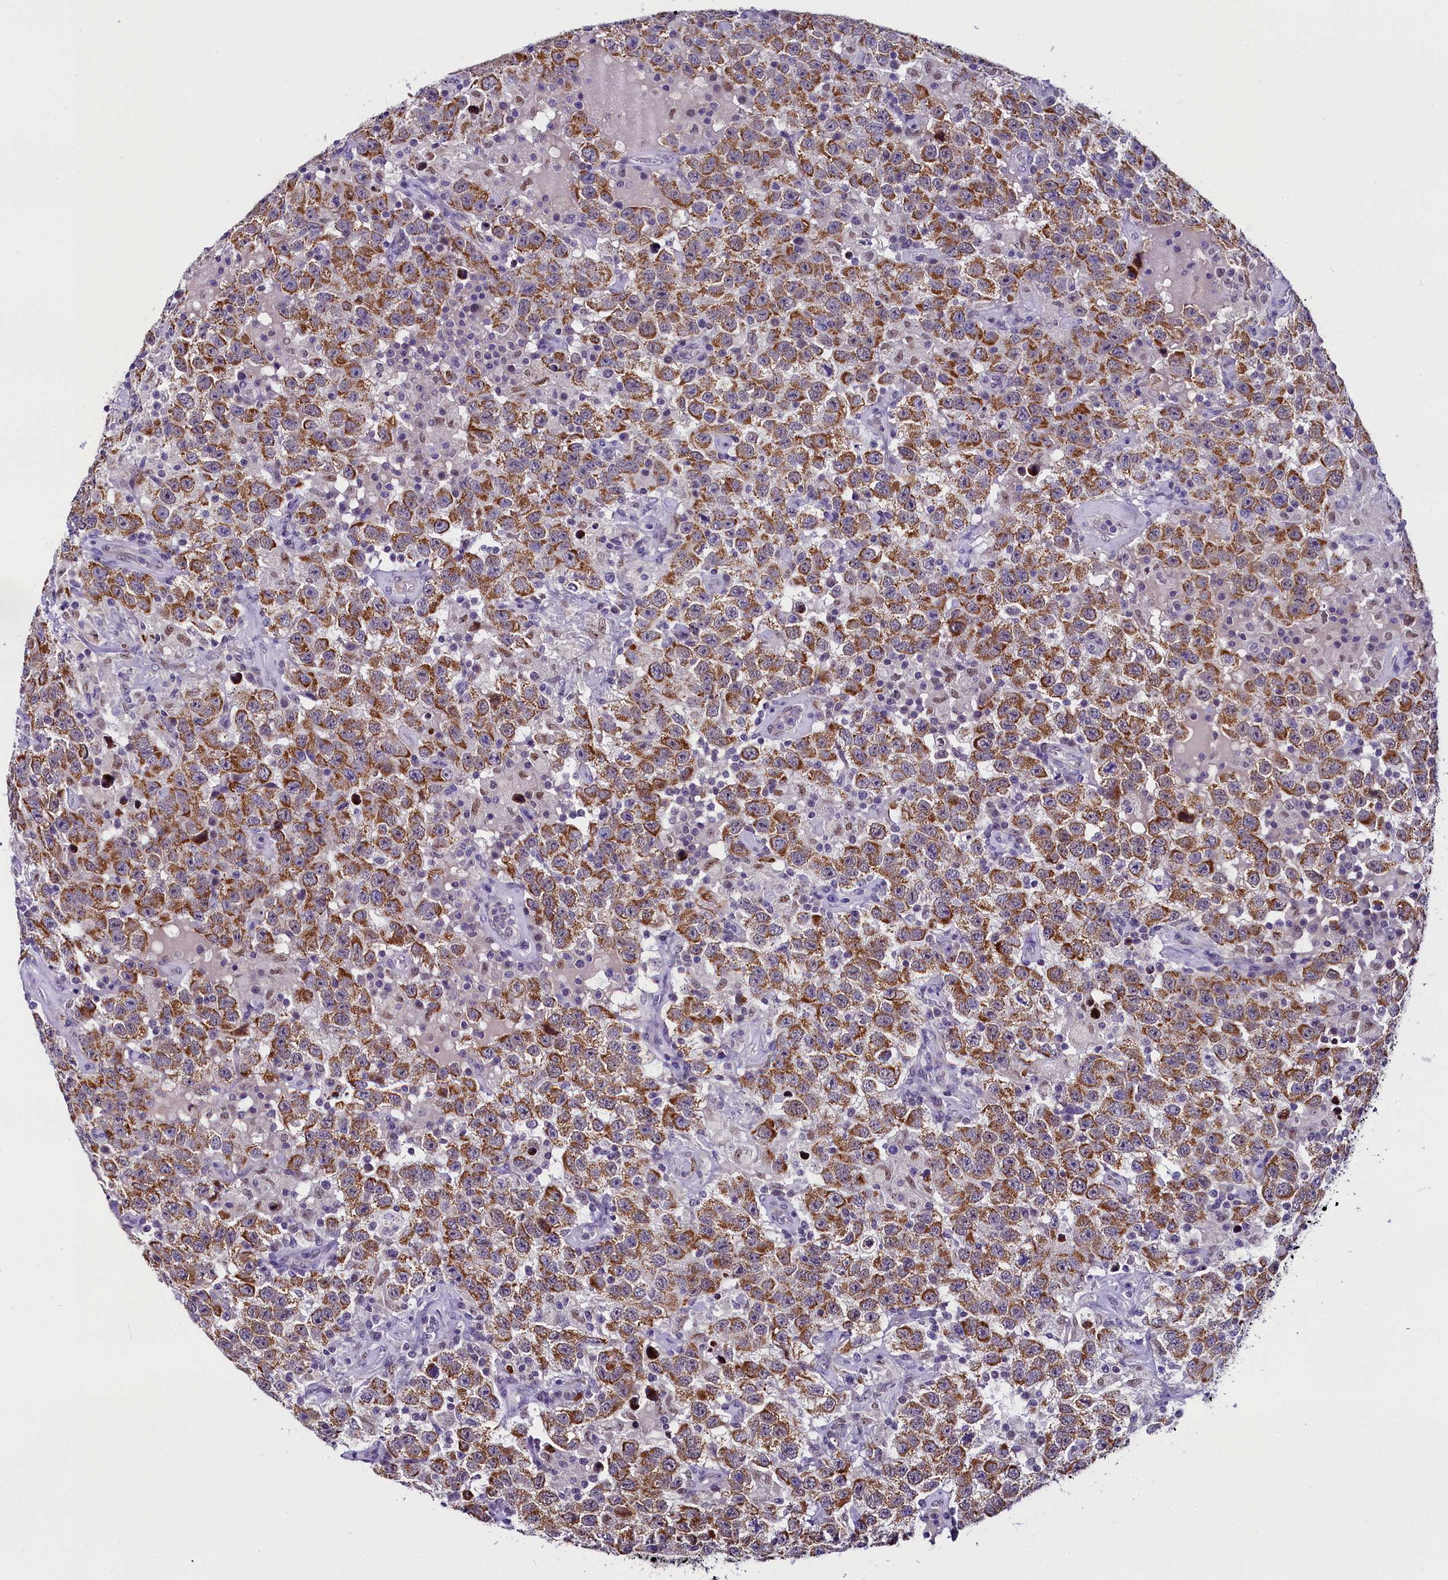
{"staining": {"intensity": "moderate", "quantity": ">75%", "location": "cytoplasmic/membranous"}, "tissue": "testis cancer", "cell_type": "Tumor cells", "image_type": "cancer", "snomed": [{"axis": "morphology", "description": "Seminoma, NOS"}, {"axis": "topography", "description": "Testis"}], "caption": "Human testis cancer (seminoma) stained with a brown dye displays moderate cytoplasmic/membranous positive expression in about >75% of tumor cells.", "gene": "OSGEP", "patient": {"sex": "male", "age": 41}}